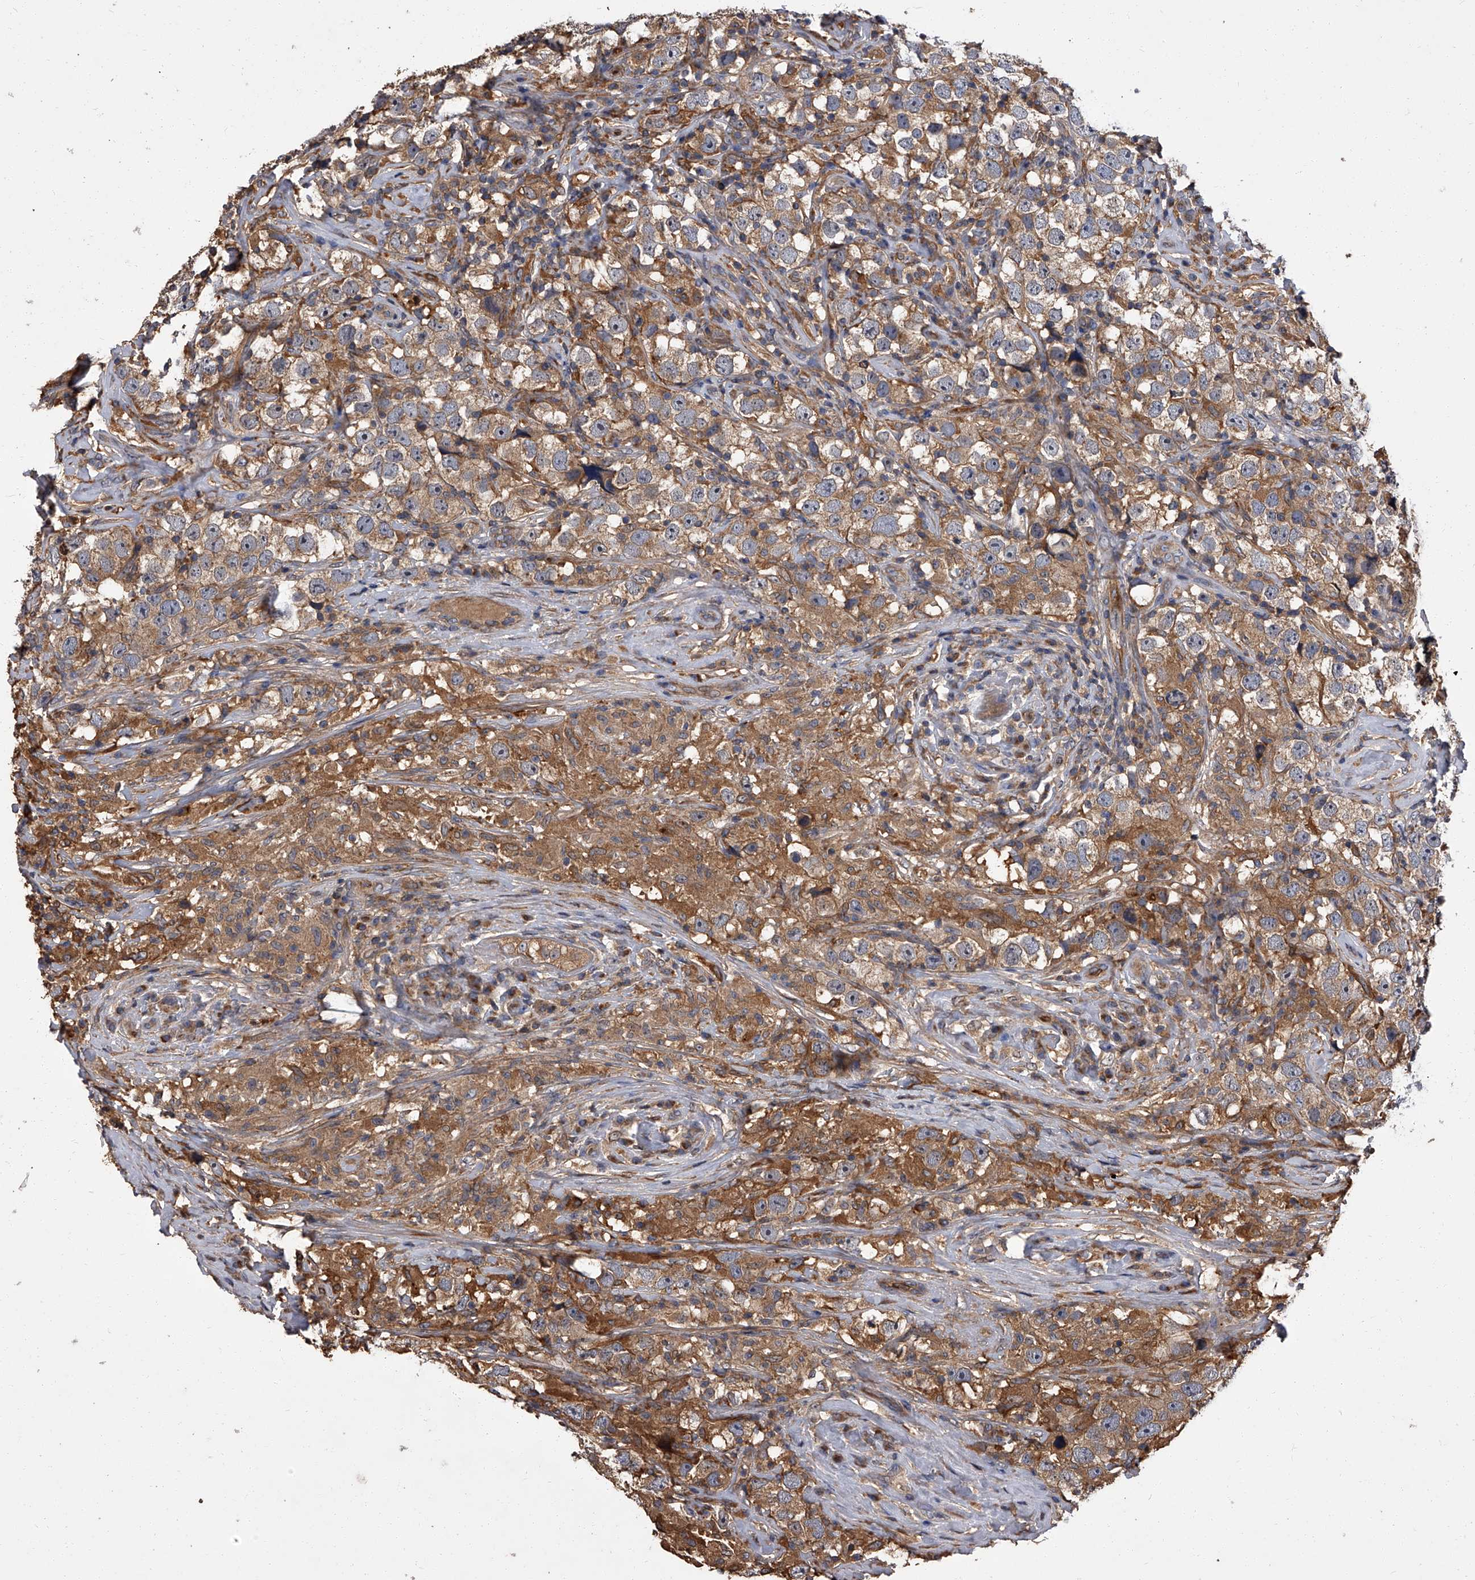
{"staining": {"intensity": "moderate", "quantity": ">75%", "location": "cytoplasmic/membranous"}, "tissue": "testis cancer", "cell_type": "Tumor cells", "image_type": "cancer", "snomed": [{"axis": "morphology", "description": "Seminoma, NOS"}, {"axis": "topography", "description": "Testis"}], "caption": "Testis cancer stained with a protein marker demonstrates moderate staining in tumor cells.", "gene": "STK36", "patient": {"sex": "male", "age": 49}}